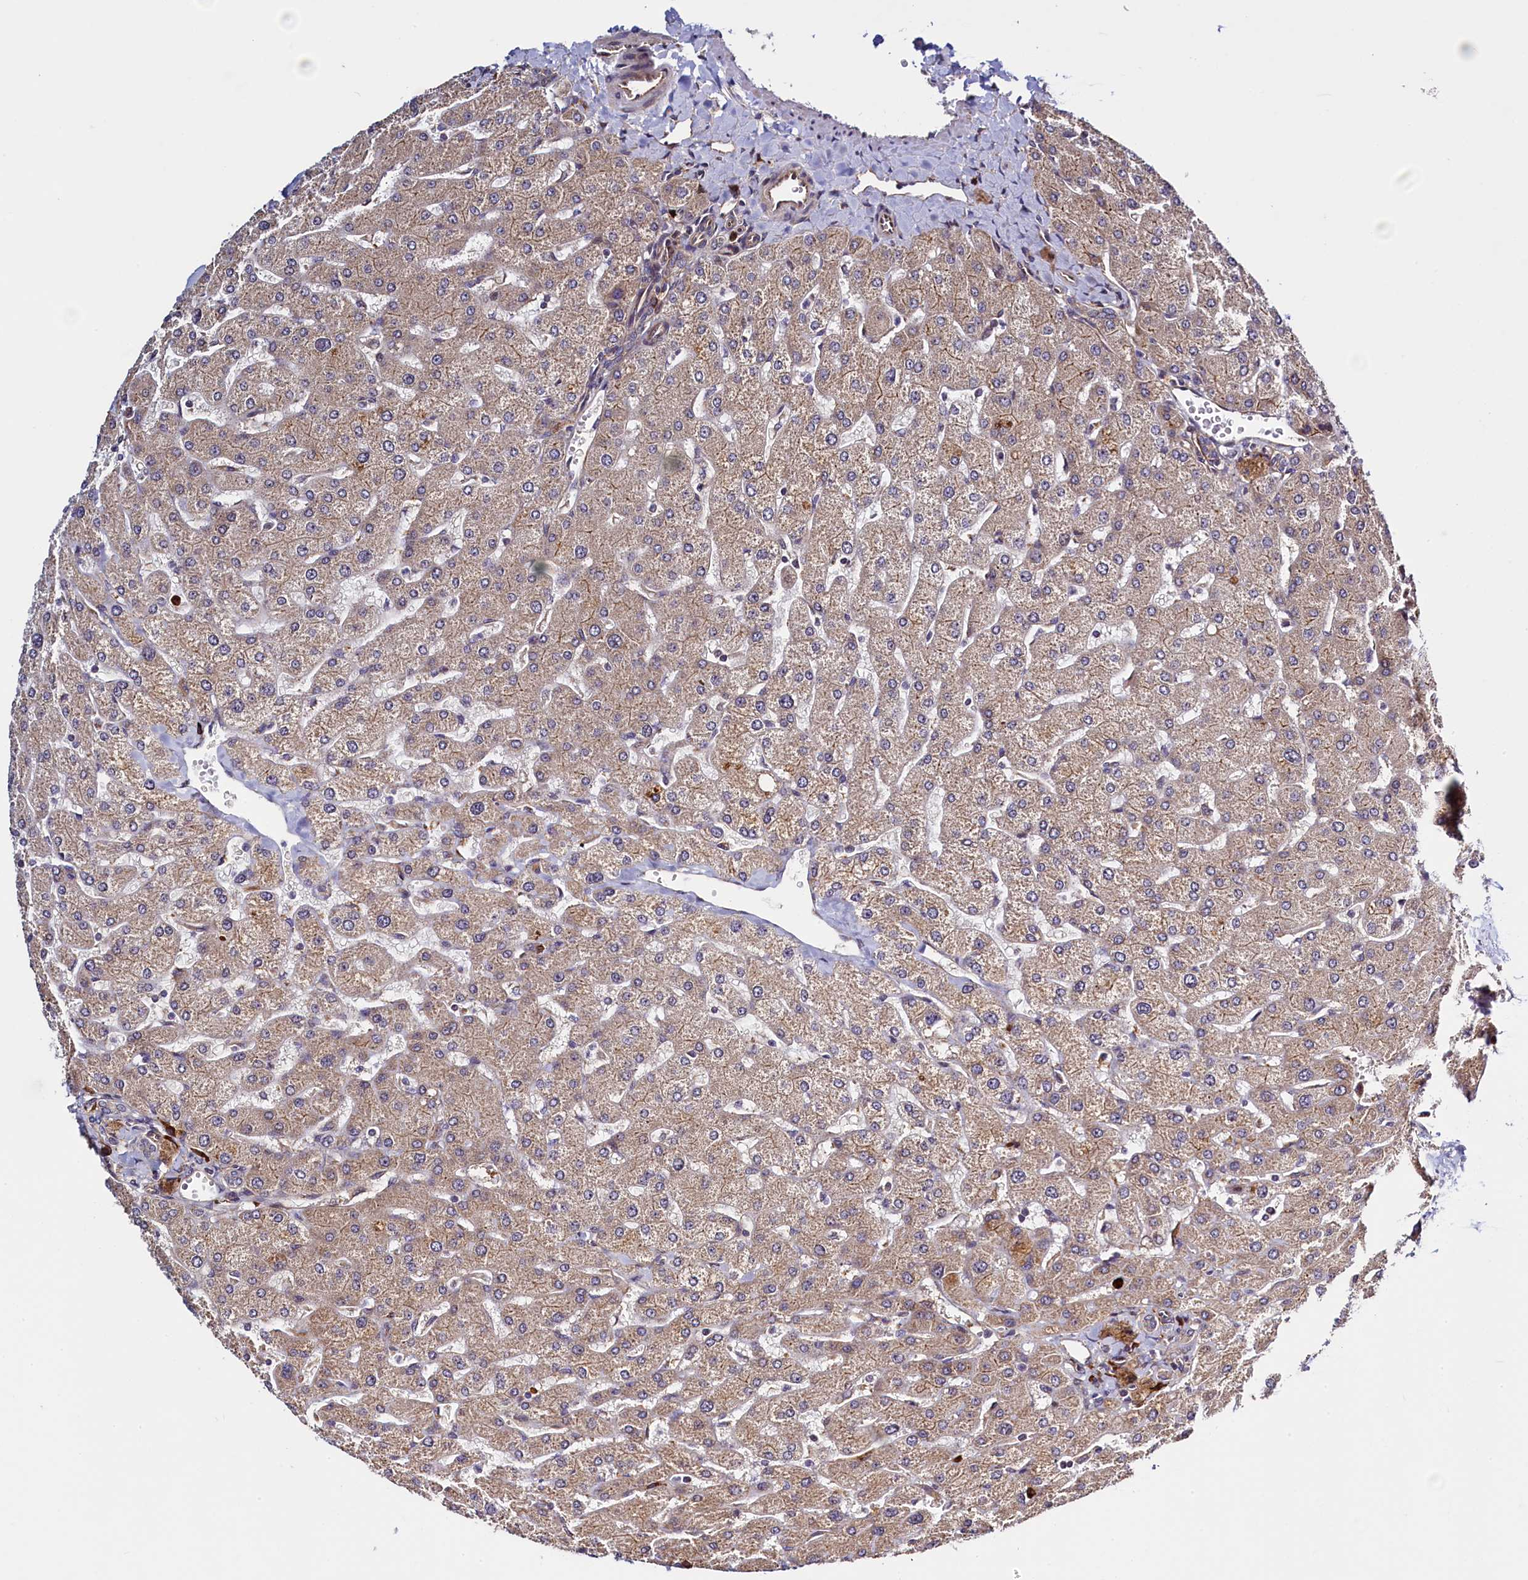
{"staining": {"intensity": "weak", "quantity": "<25%", "location": "cytoplasmic/membranous"}, "tissue": "liver", "cell_type": "Cholangiocytes", "image_type": "normal", "snomed": [{"axis": "morphology", "description": "Normal tissue, NOS"}, {"axis": "topography", "description": "Liver"}], "caption": "DAB (3,3'-diaminobenzidine) immunohistochemical staining of benign liver reveals no significant expression in cholangiocytes.", "gene": "RBFA", "patient": {"sex": "male", "age": 55}}